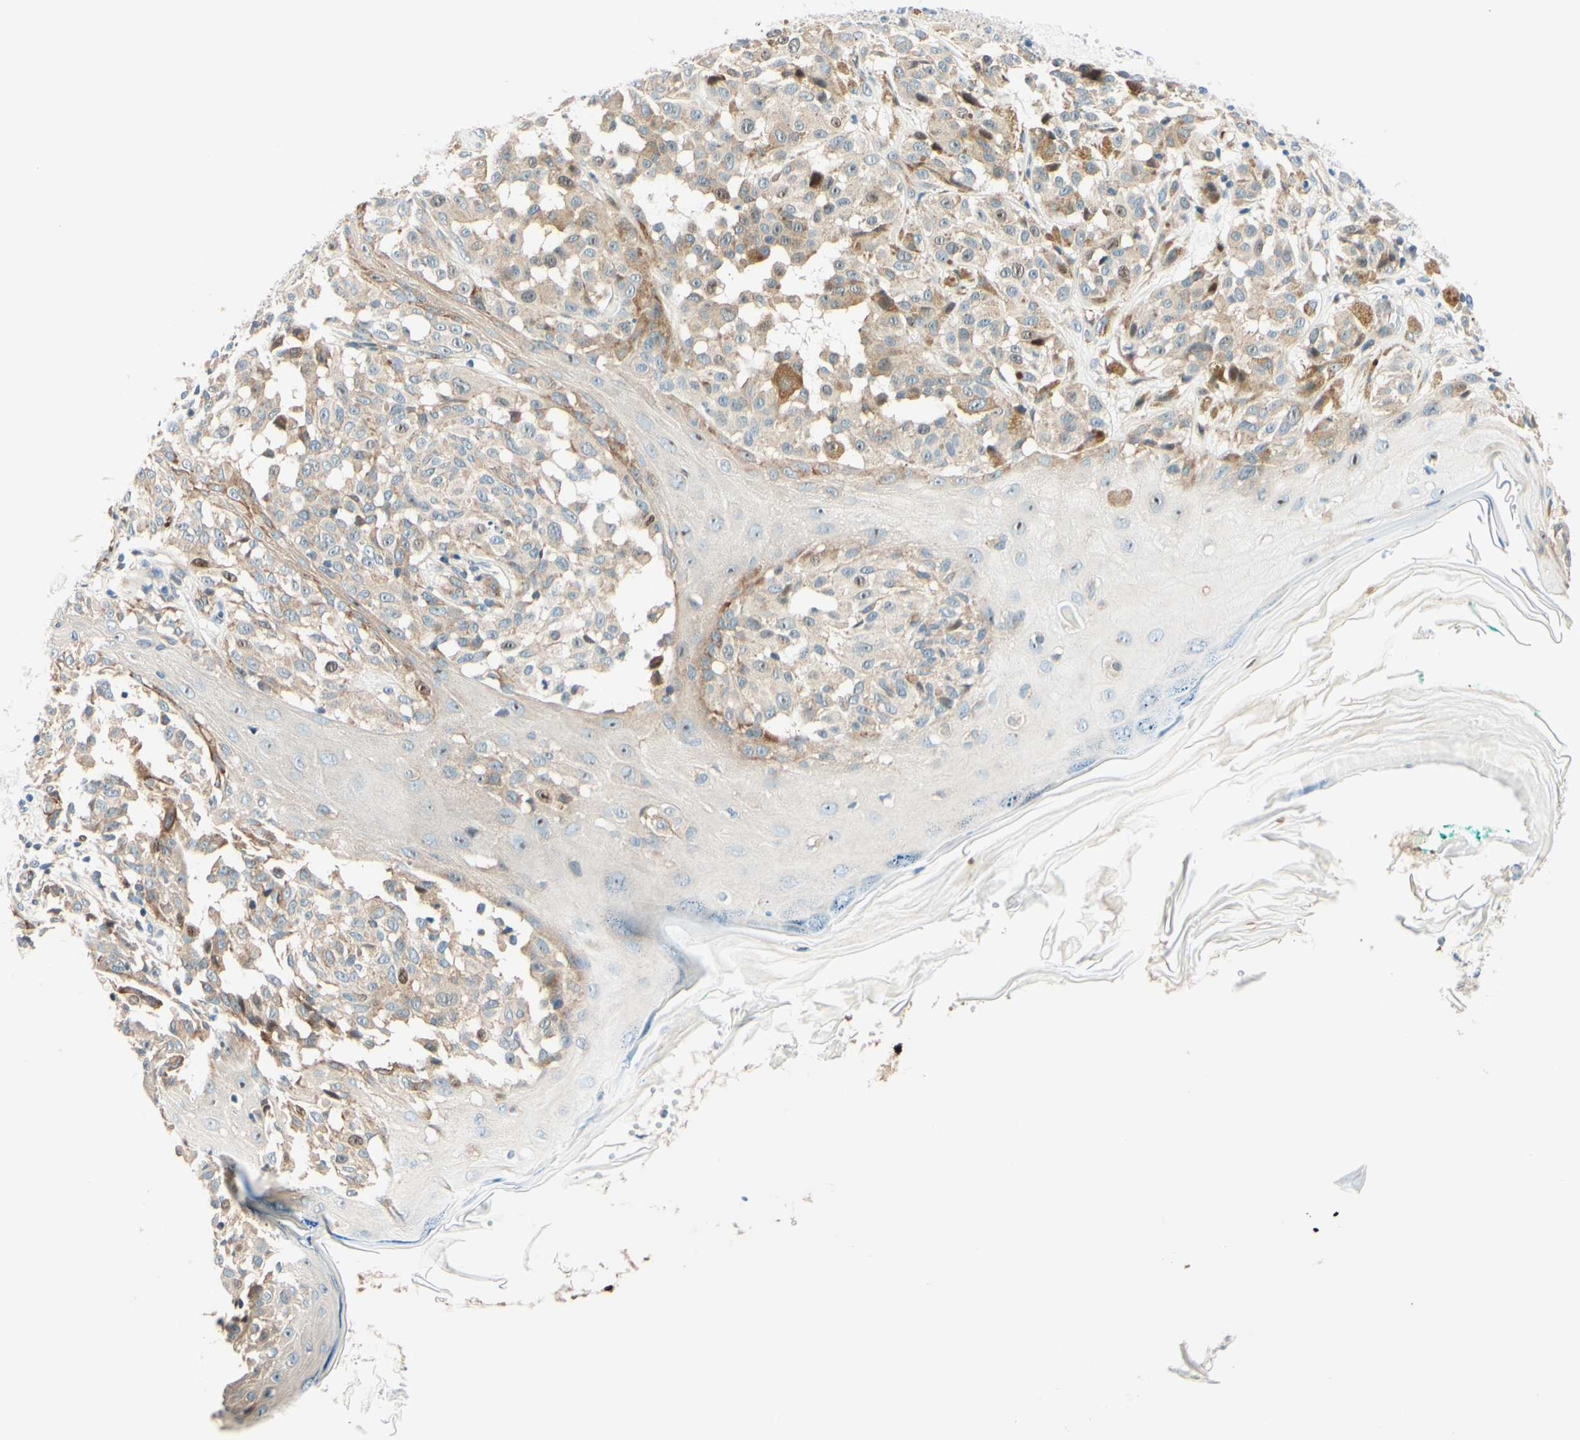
{"staining": {"intensity": "moderate", "quantity": "<25%", "location": "cytoplasmic/membranous,nuclear"}, "tissue": "melanoma", "cell_type": "Tumor cells", "image_type": "cancer", "snomed": [{"axis": "morphology", "description": "Malignant melanoma, NOS"}, {"axis": "topography", "description": "Skin"}], "caption": "Immunohistochemistry (IHC) image of malignant melanoma stained for a protein (brown), which displays low levels of moderate cytoplasmic/membranous and nuclear staining in about <25% of tumor cells.", "gene": "TAOK2", "patient": {"sex": "female", "age": 46}}